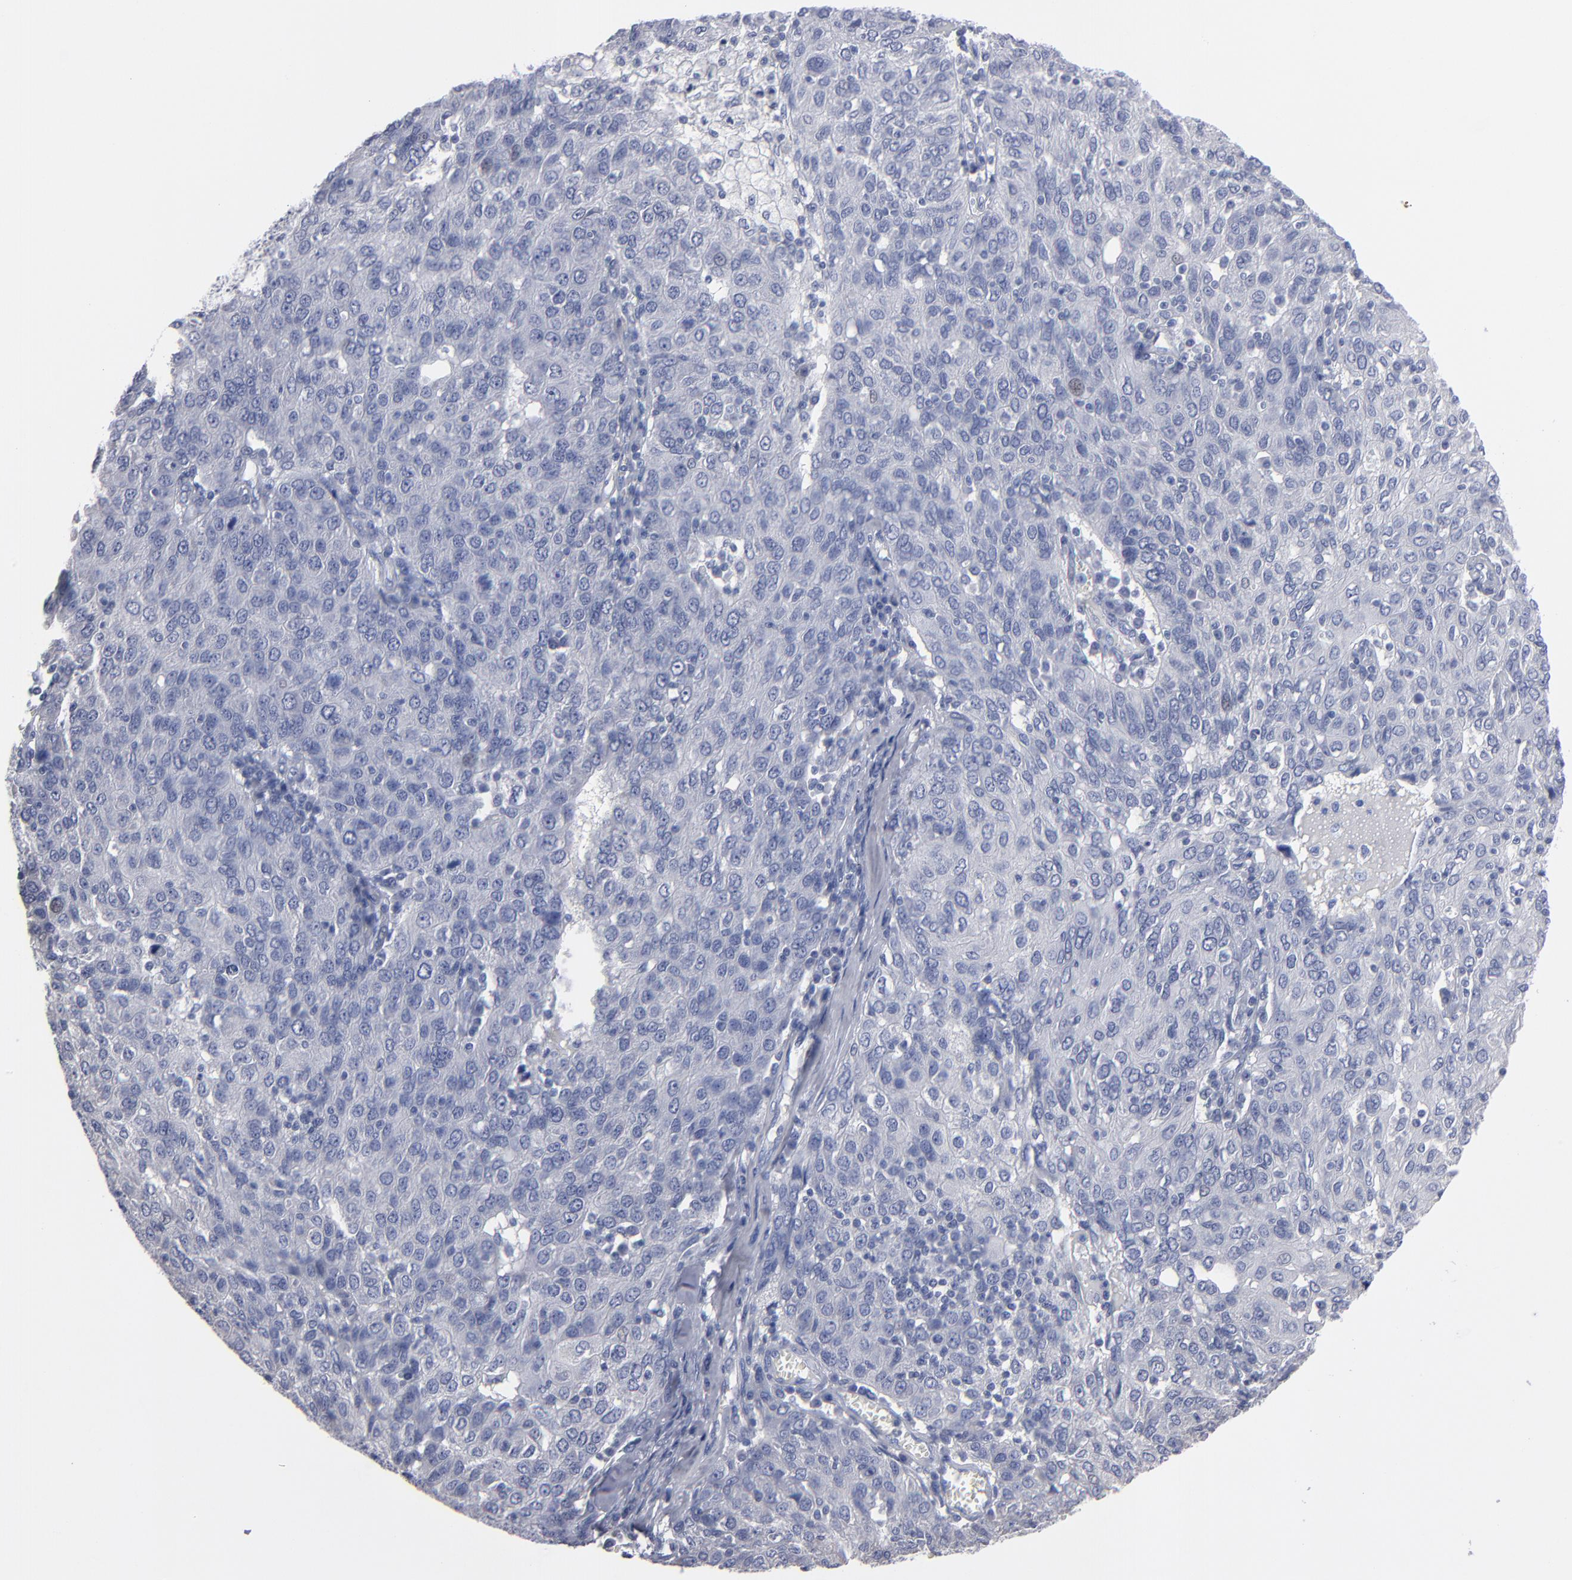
{"staining": {"intensity": "negative", "quantity": "none", "location": "none"}, "tissue": "ovarian cancer", "cell_type": "Tumor cells", "image_type": "cancer", "snomed": [{"axis": "morphology", "description": "Carcinoma, endometroid"}, {"axis": "topography", "description": "Ovary"}], "caption": "High magnification brightfield microscopy of ovarian cancer stained with DAB (3,3'-diaminobenzidine) (brown) and counterstained with hematoxylin (blue): tumor cells show no significant expression.", "gene": "RPH3A", "patient": {"sex": "female", "age": 50}}